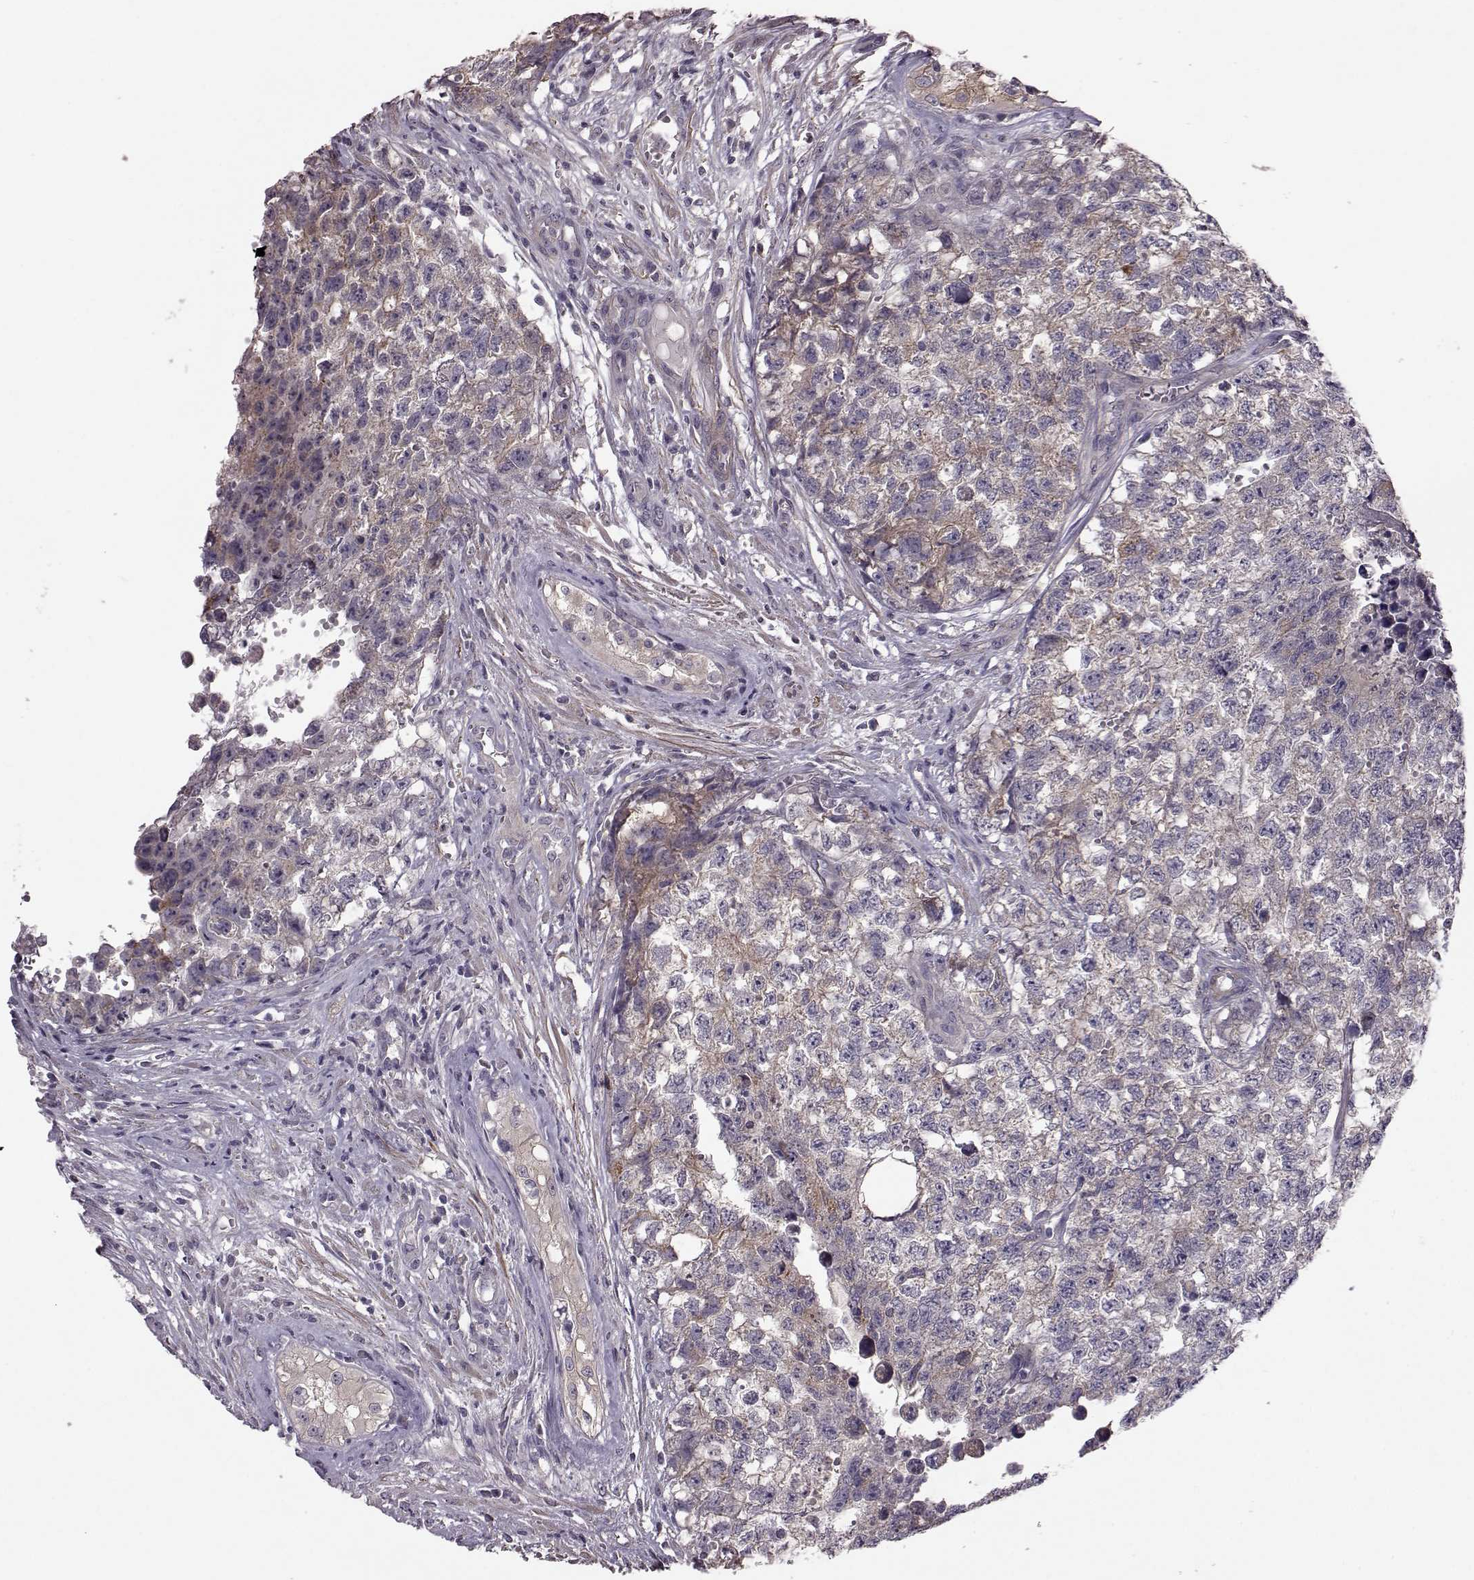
{"staining": {"intensity": "weak", "quantity": "<25%", "location": "cytoplasmic/membranous"}, "tissue": "testis cancer", "cell_type": "Tumor cells", "image_type": "cancer", "snomed": [{"axis": "morphology", "description": "Seminoma, NOS"}, {"axis": "morphology", "description": "Carcinoma, Embryonal, NOS"}, {"axis": "topography", "description": "Testis"}], "caption": "IHC image of neoplastic tissue: testis seminoma stained with DAB (3,3'-diaminobenzidine) demonstrates no significant protein expression in tumor cells. The staining was performed using DAB (3,3'-diaminobenzidine) to visualize the protein expression in brown, while the nuclei were stained in blue with hematoxylin (Magnification: 20x).", "gene": "GRK1", "patient": {"sex": "male", "age": 22}}